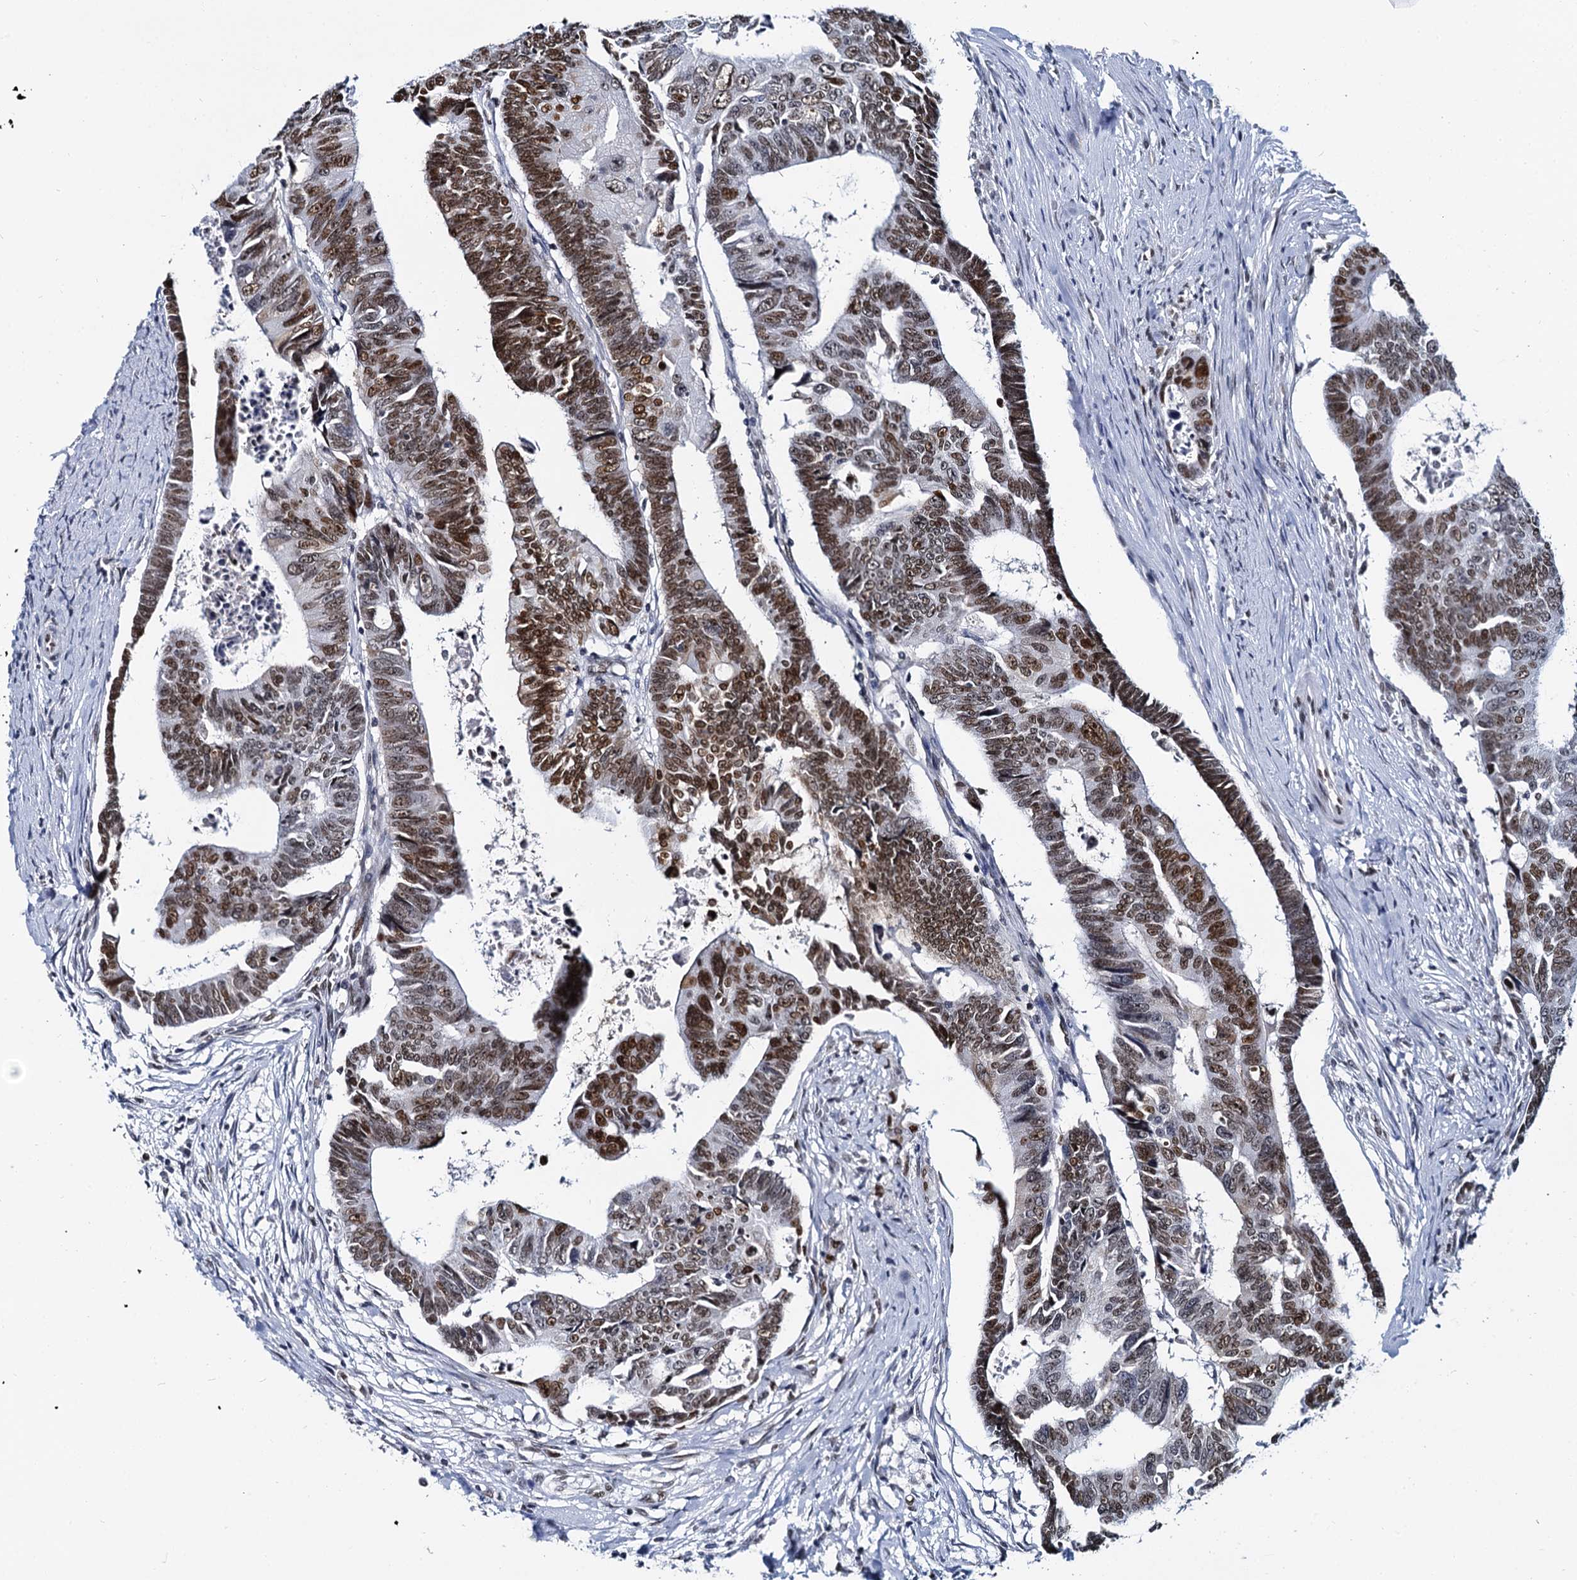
{"staining": {"intensity": "moderate", "quantity": ">75%", "location": "nuclear"}, "tissue": "colorectal cancer", "cell_type": "Tumor cells", "image_type": "cancer", "snomed": [{"axis": "morphology", "description": "Adenocarcinoma, NOS"}, {"axis": "topography", "description": "Rectum"}], "caption": "A high-resolution photomicrograph shows immunohistochemistry (IHC) staining of colorectal cancer (adenocarcinoma), which exhibits moderate nuclear positivity in about >75% of tumor cells.", "gene": "CMAS", "patient": {"sex": "female", "age": 65}}